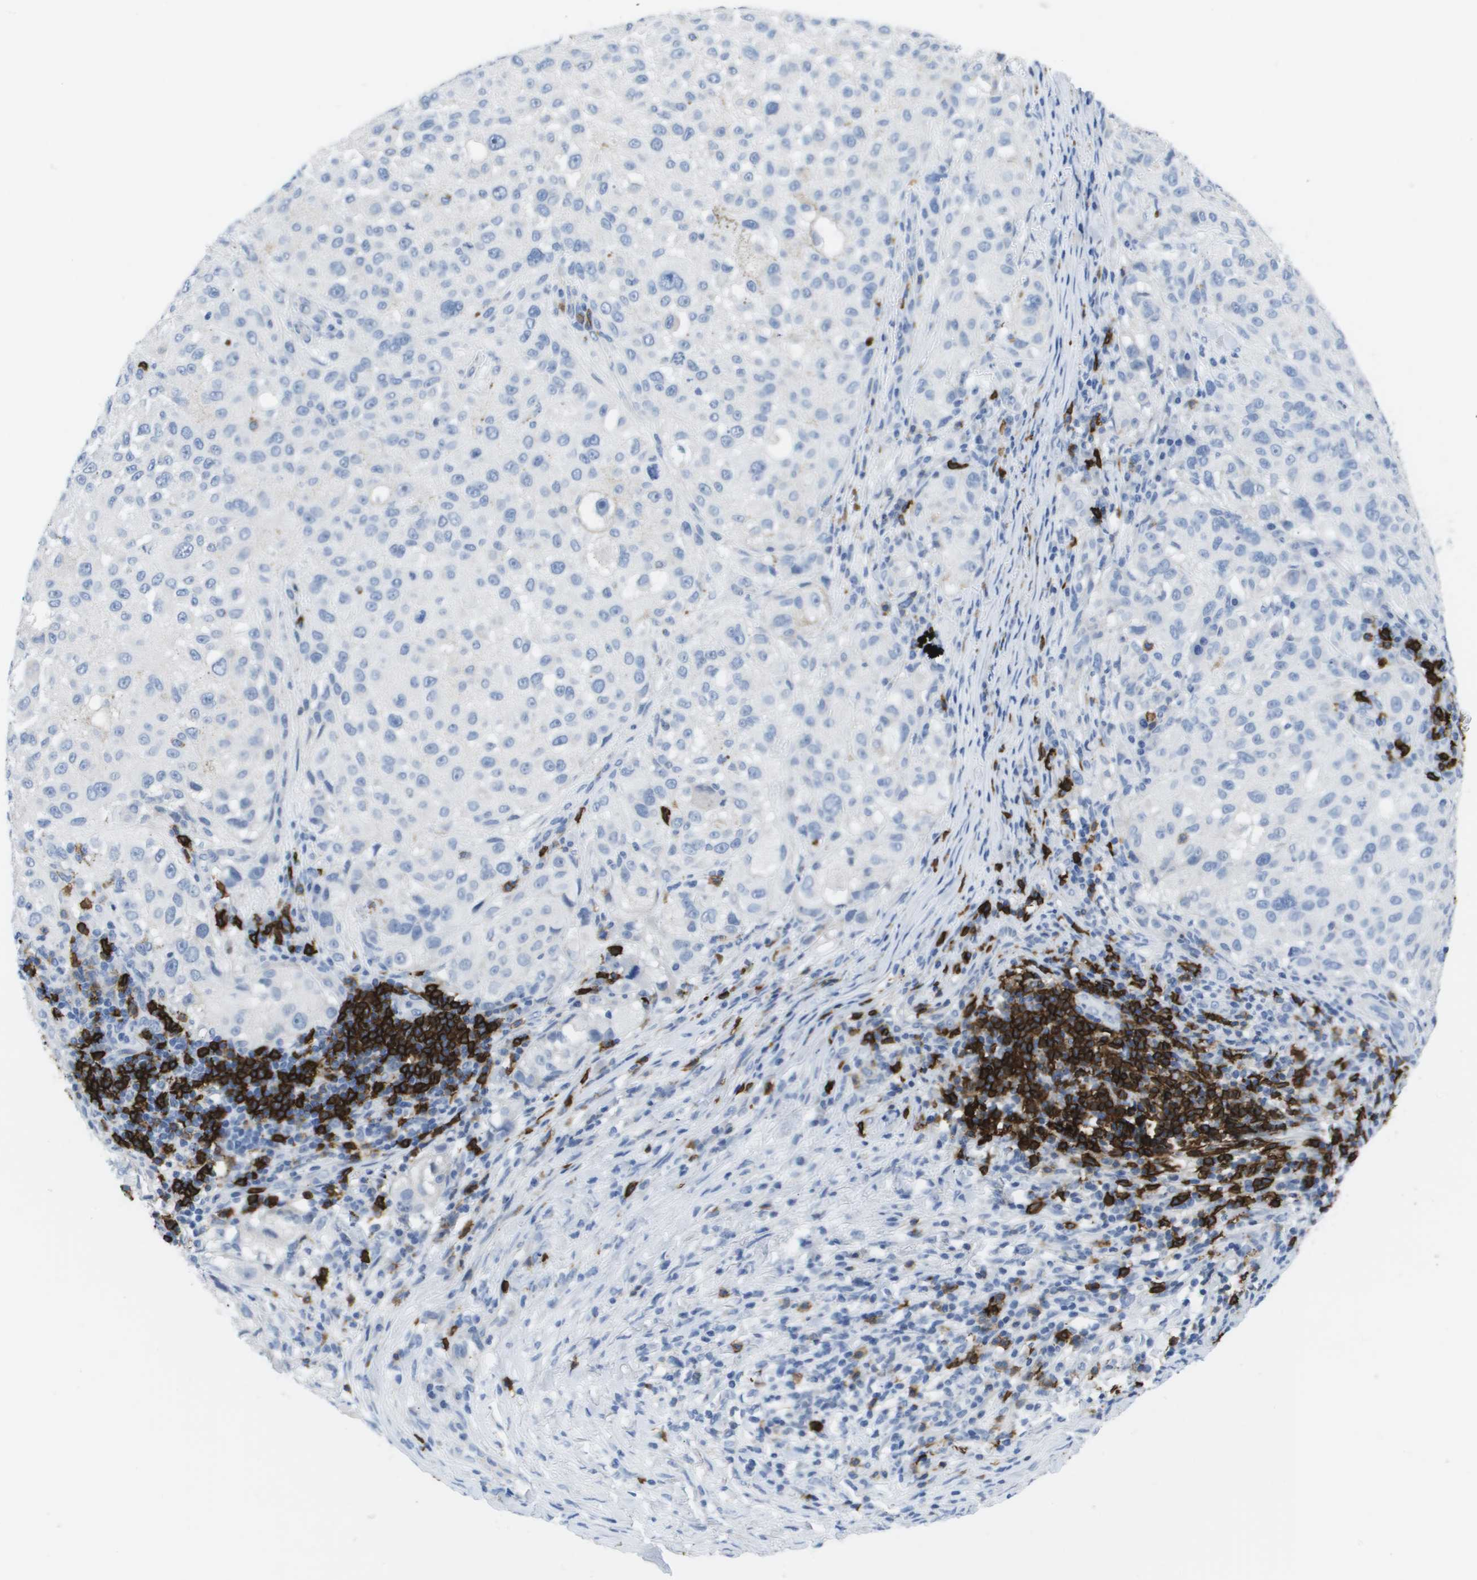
{"staining": {"intensity": "negative", "quantity": "none", "location": "none"}, "tissue": "melanoma", "cell_type": "Tumor cells", "image_type": "cancer", "snomed": [{"axis": "morphology", "description": "Necrosis, NOS"}, {"axis": "morphology", "description": "Malignant melanoma, NOS"}, {"axis": "topography", "description": "Skin"}], "caption": "Malignant melanoma was stained to show a protein in brown. There is no significant staining in tumor cells. (DAB immunohistochemistry with hematoxylin counter stain).", "gene": "MS4A1", "patient": {"sex": "female", "age": 87}}